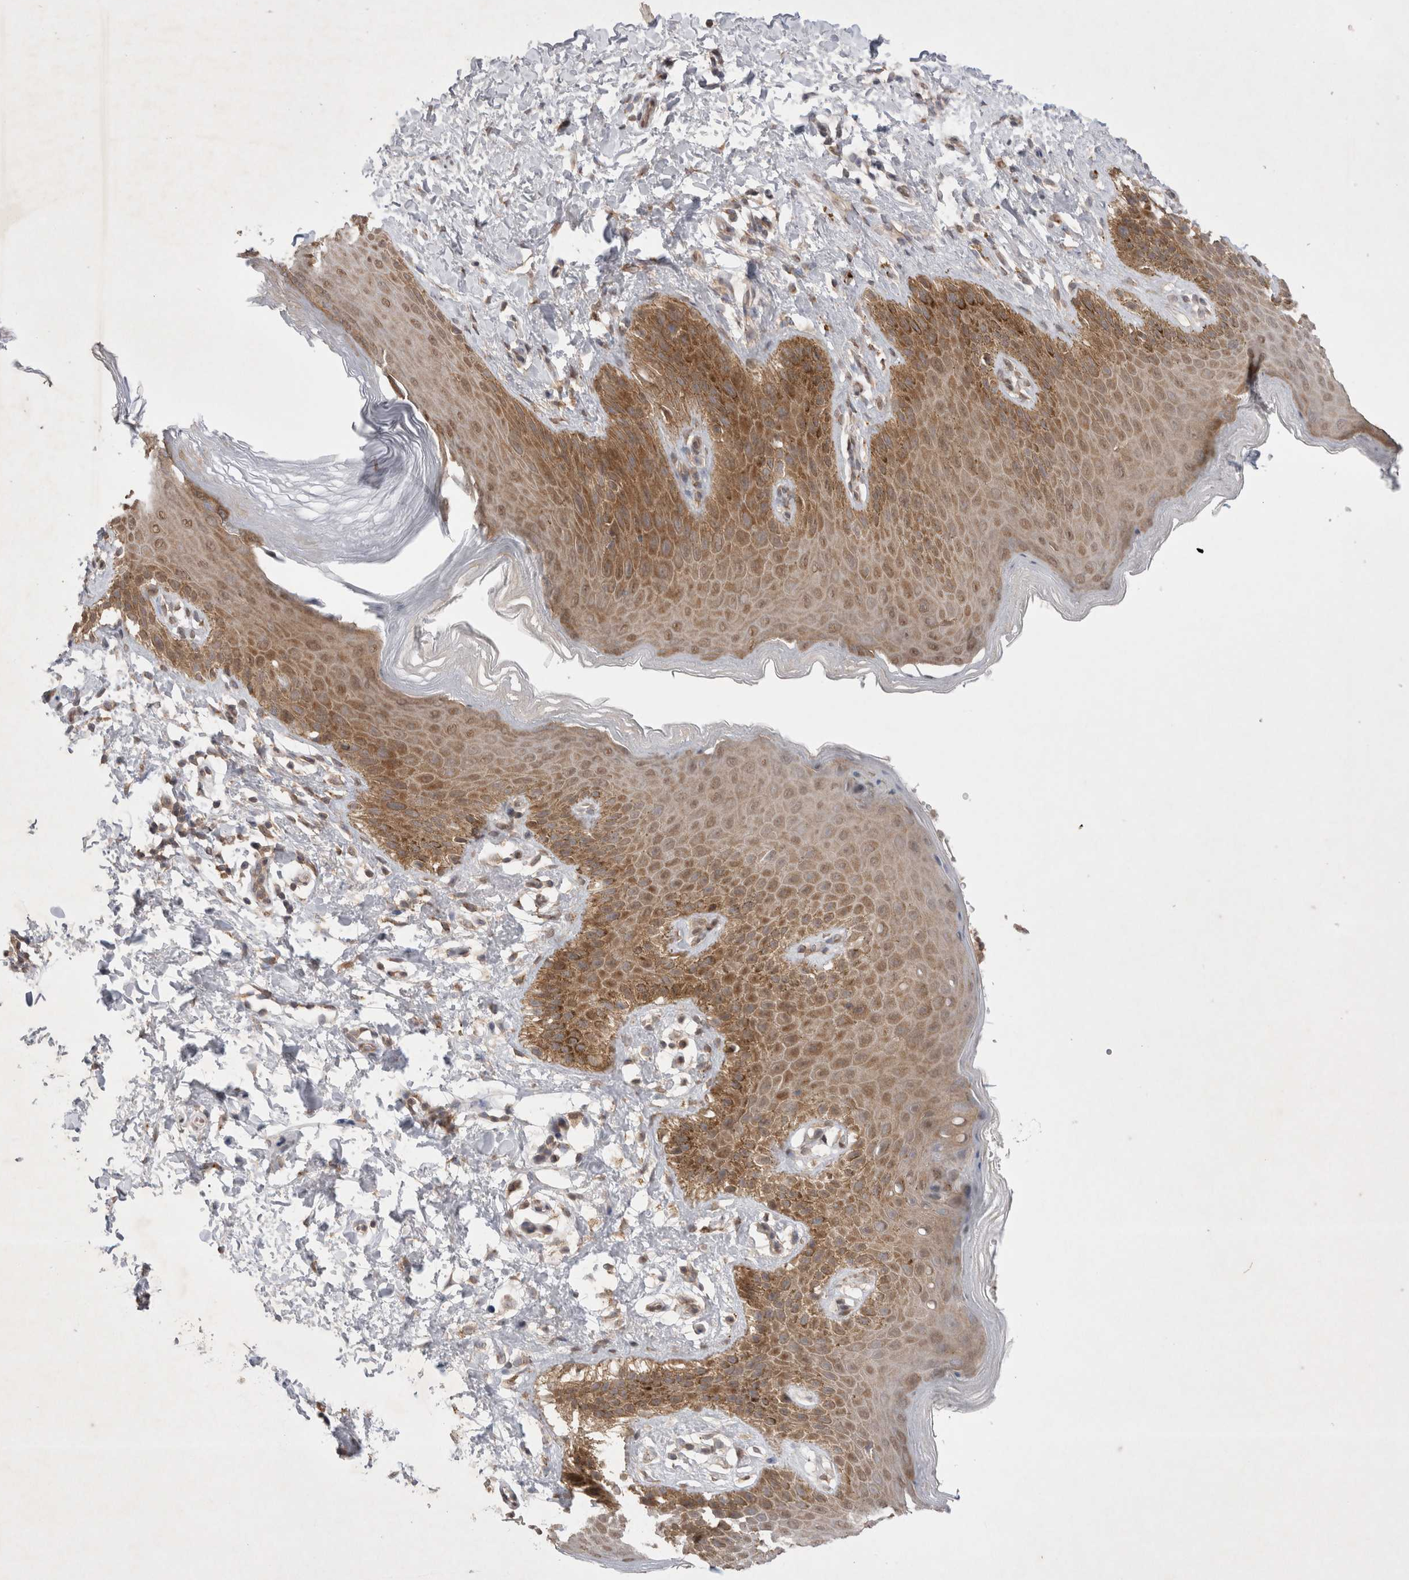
{"staining": {"intensity": "moderate", "quantity": ">75%", "location": "cytoplasmic/membranous"}, "tissue": "skin", "cell_type": "Epidermal cells", "image_type": "normal", "snomed": [{"axis": "morphology", "description": "Normal tissue, NOS"}, {"axis": "topography", "description": "Anal"}, {"axis": "topography", "description": "Peripheral nerve tissue"}], "caption": "Immunohistochemistry (IHC) photomicrograph of unremarkable skin: human skin stained using immunohistochemistry (IHC) reveals medium levels of moderate protein expression localized specifically in the cytoplasmic/membranous of epidermal cells, appearing as a cytoplasmic/membranous brown color.", "gene": "WIPF2", "patient": {"sex": "male", "age": 44}}